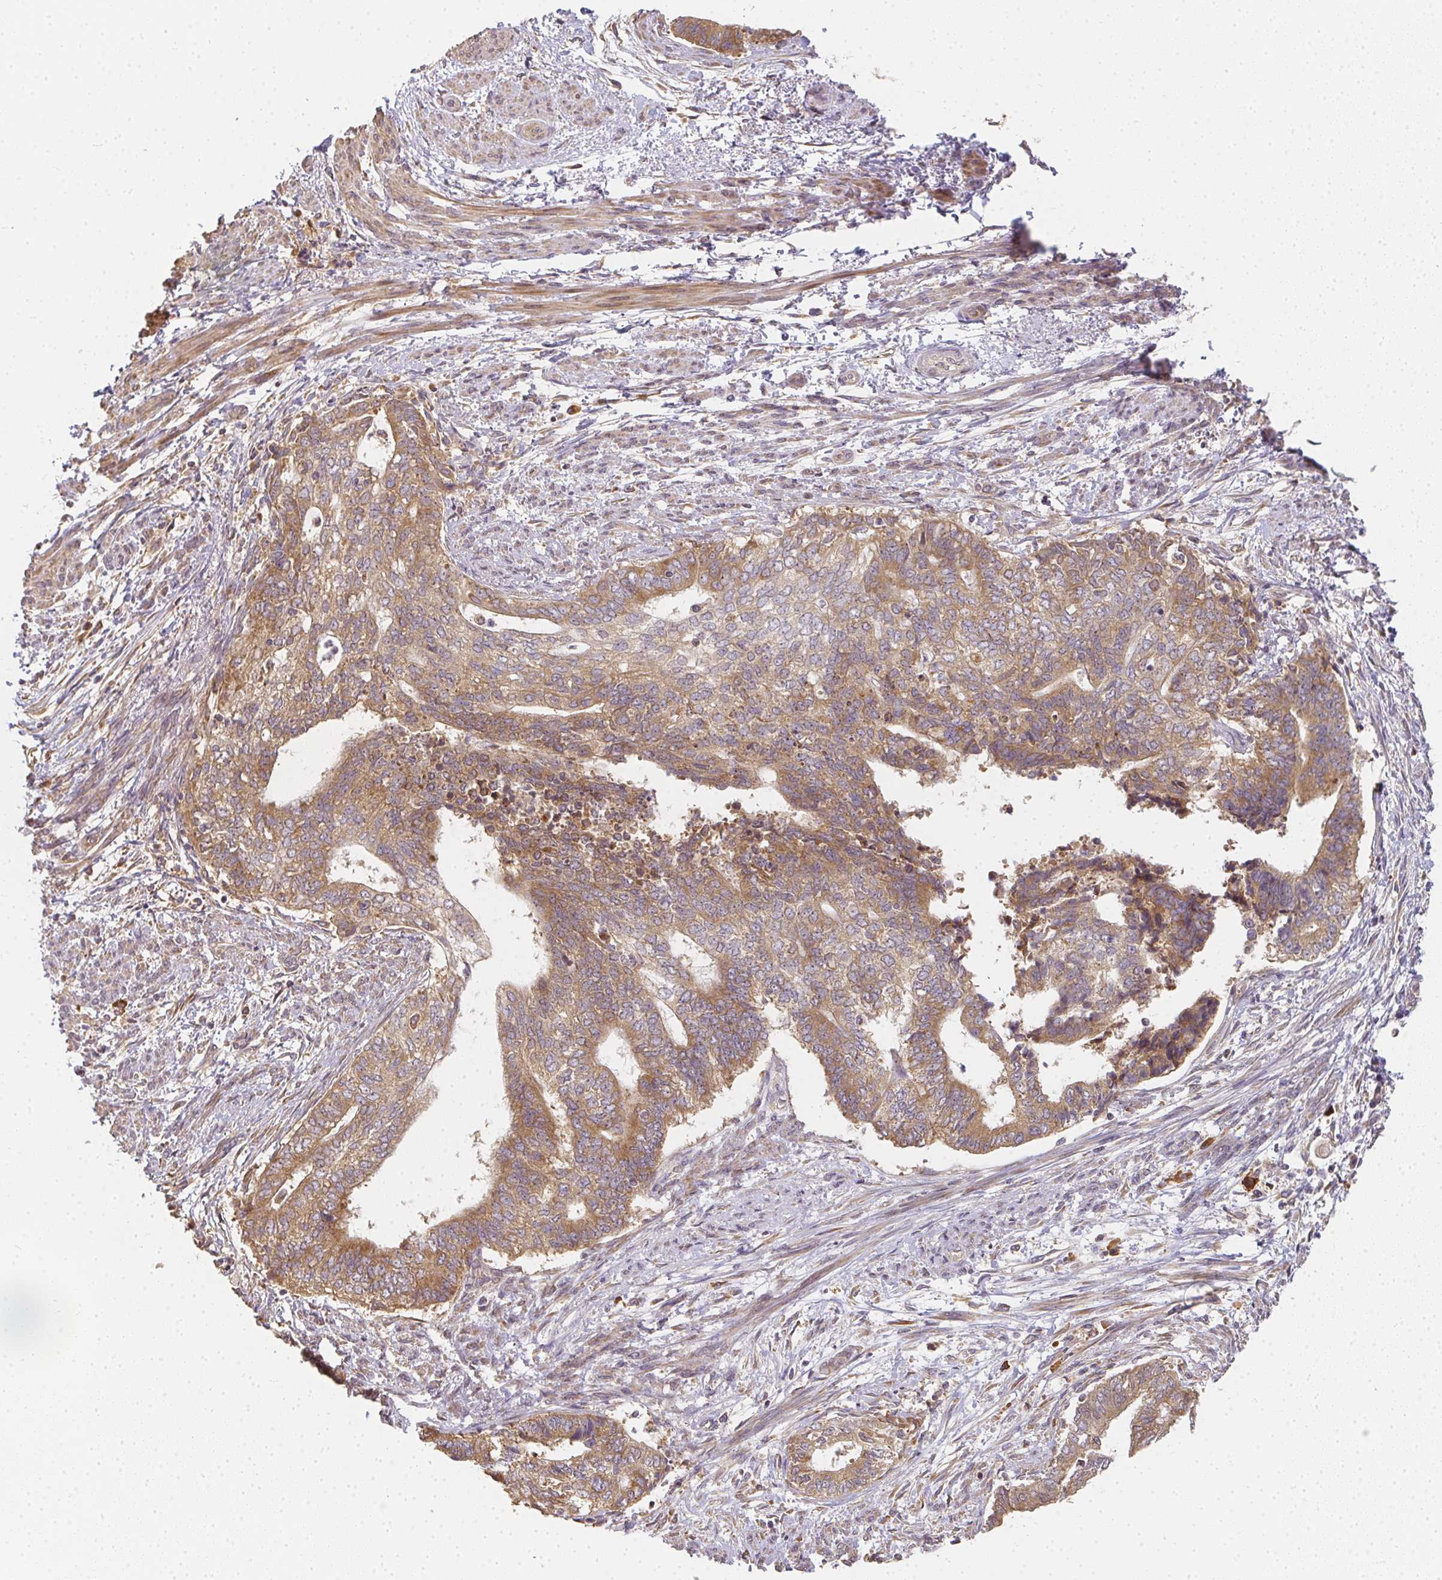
{"staining": {"intensity": "moderate", "quantity": ">75%", "location": "cytoplasmic/membranous"}, "tissue": "endometrial cancer", "cell_type": "Tumor cells", "image_type": "cancer", "snomed": [{"axis": "morphology", "description": "Adenocarcinoma, NOS"}, {"axis": "topography", "description": "Endometrium"}], "caption": "Immunohistochemistry (IHC) (DAB (3,3'-diaminobenzidine)) staining of endometrial cancer exhibits moderate cytoplasmic/membranous protein expression in approximately >75% of tumor cells.", "gene": "SLC35B3", "patient": {"sex": "female", "age": 65}}